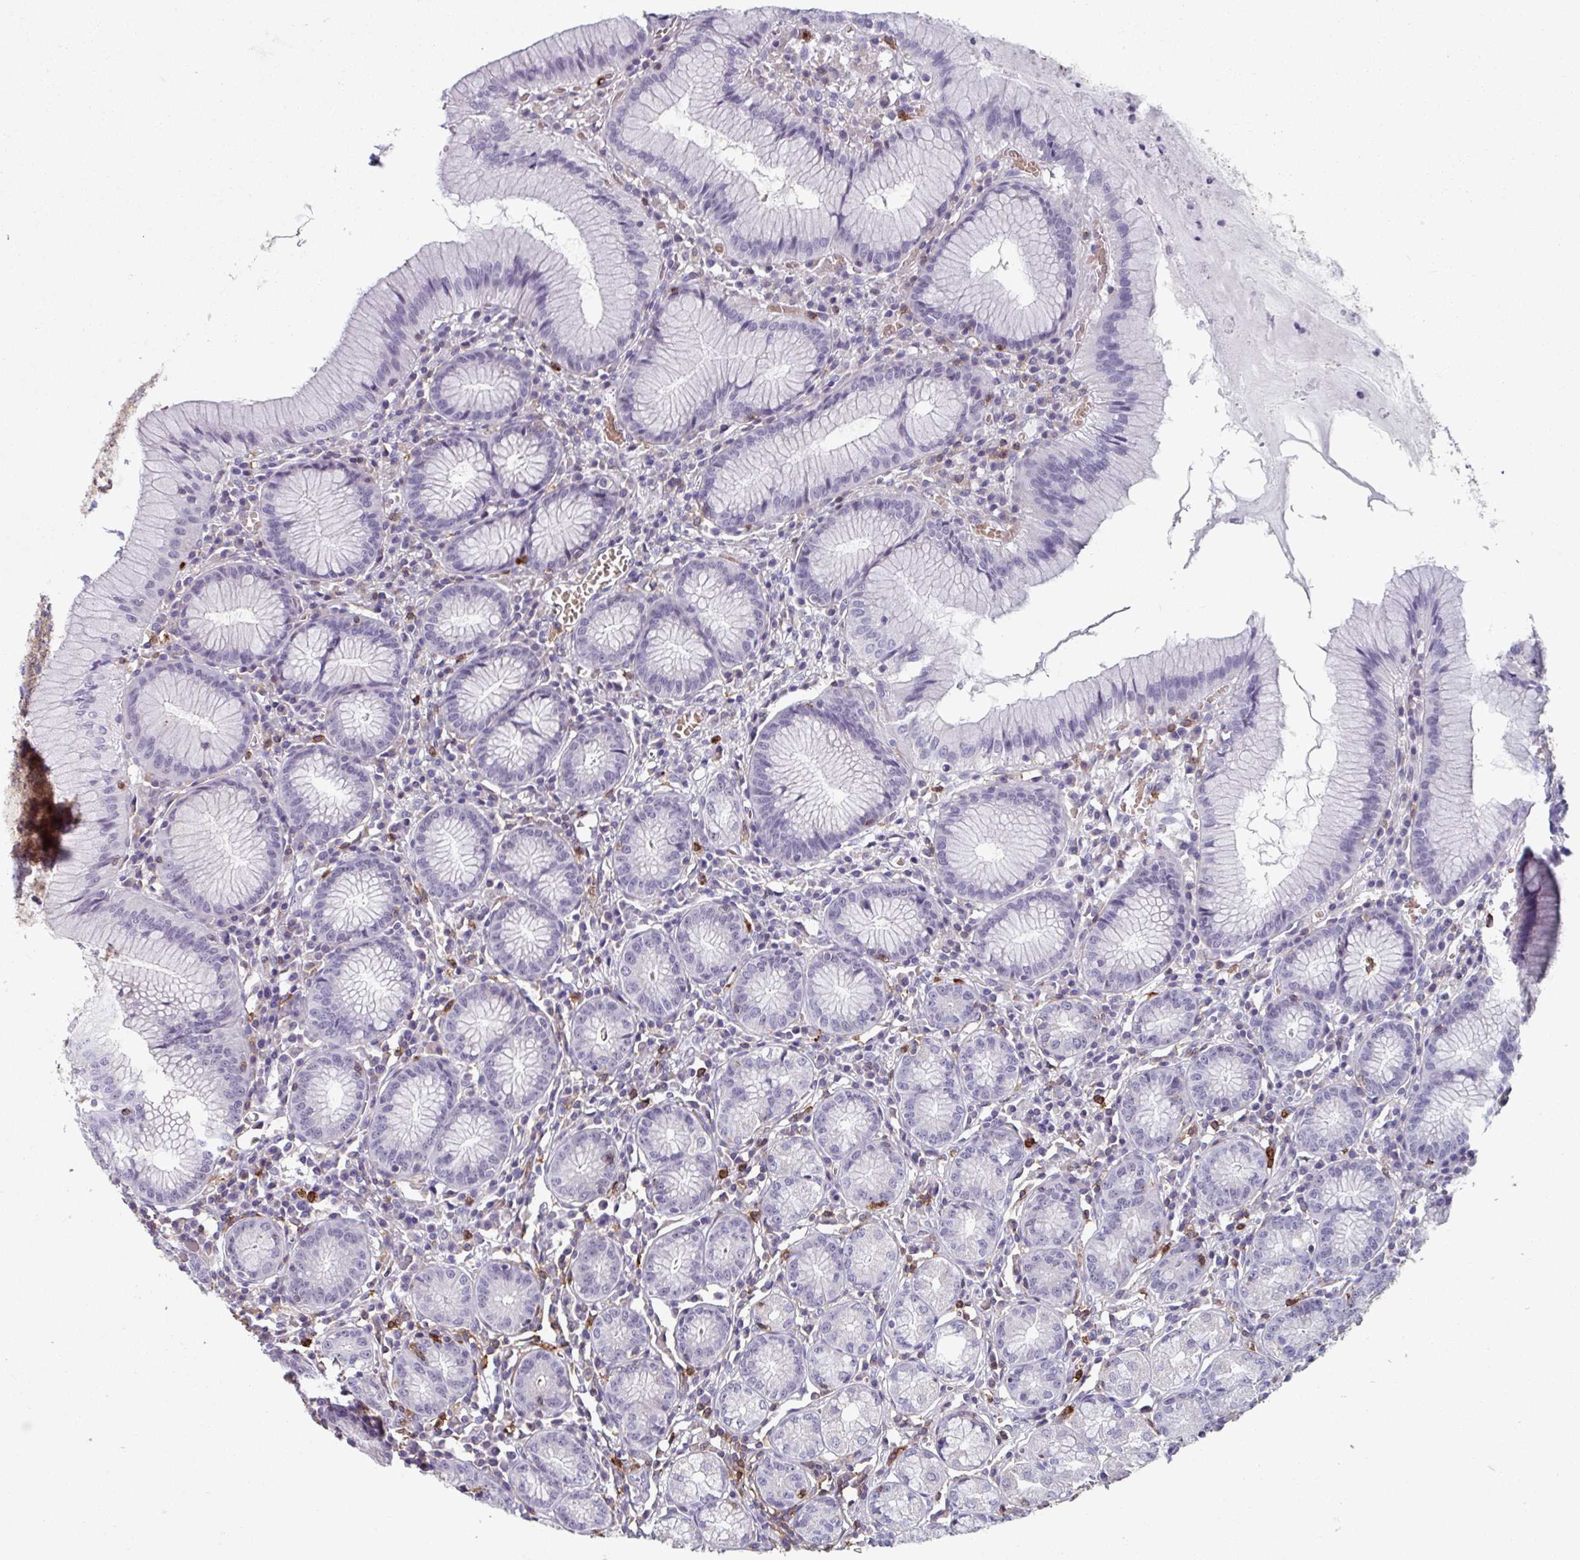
{"staining": {"intensity": "negative", "quantity": "none", "location": "none"}, "tissue": "stomach", "cell_type": "Glandular cells", "image_type": "normal", "snomed": [{"axis": "morphology", "description": "Normal tissue, NOS"}, {"axis": "topography", "description": "Stomach"}], "caption": "High magnification brightfield microscopy of benign stomach stained with DAB (brown) and counterstained with hematoxylin (blue): glandular cells show no significant staining.", "gene": "EXOSC5", "patient": {"sex": "male", "age": 55}}